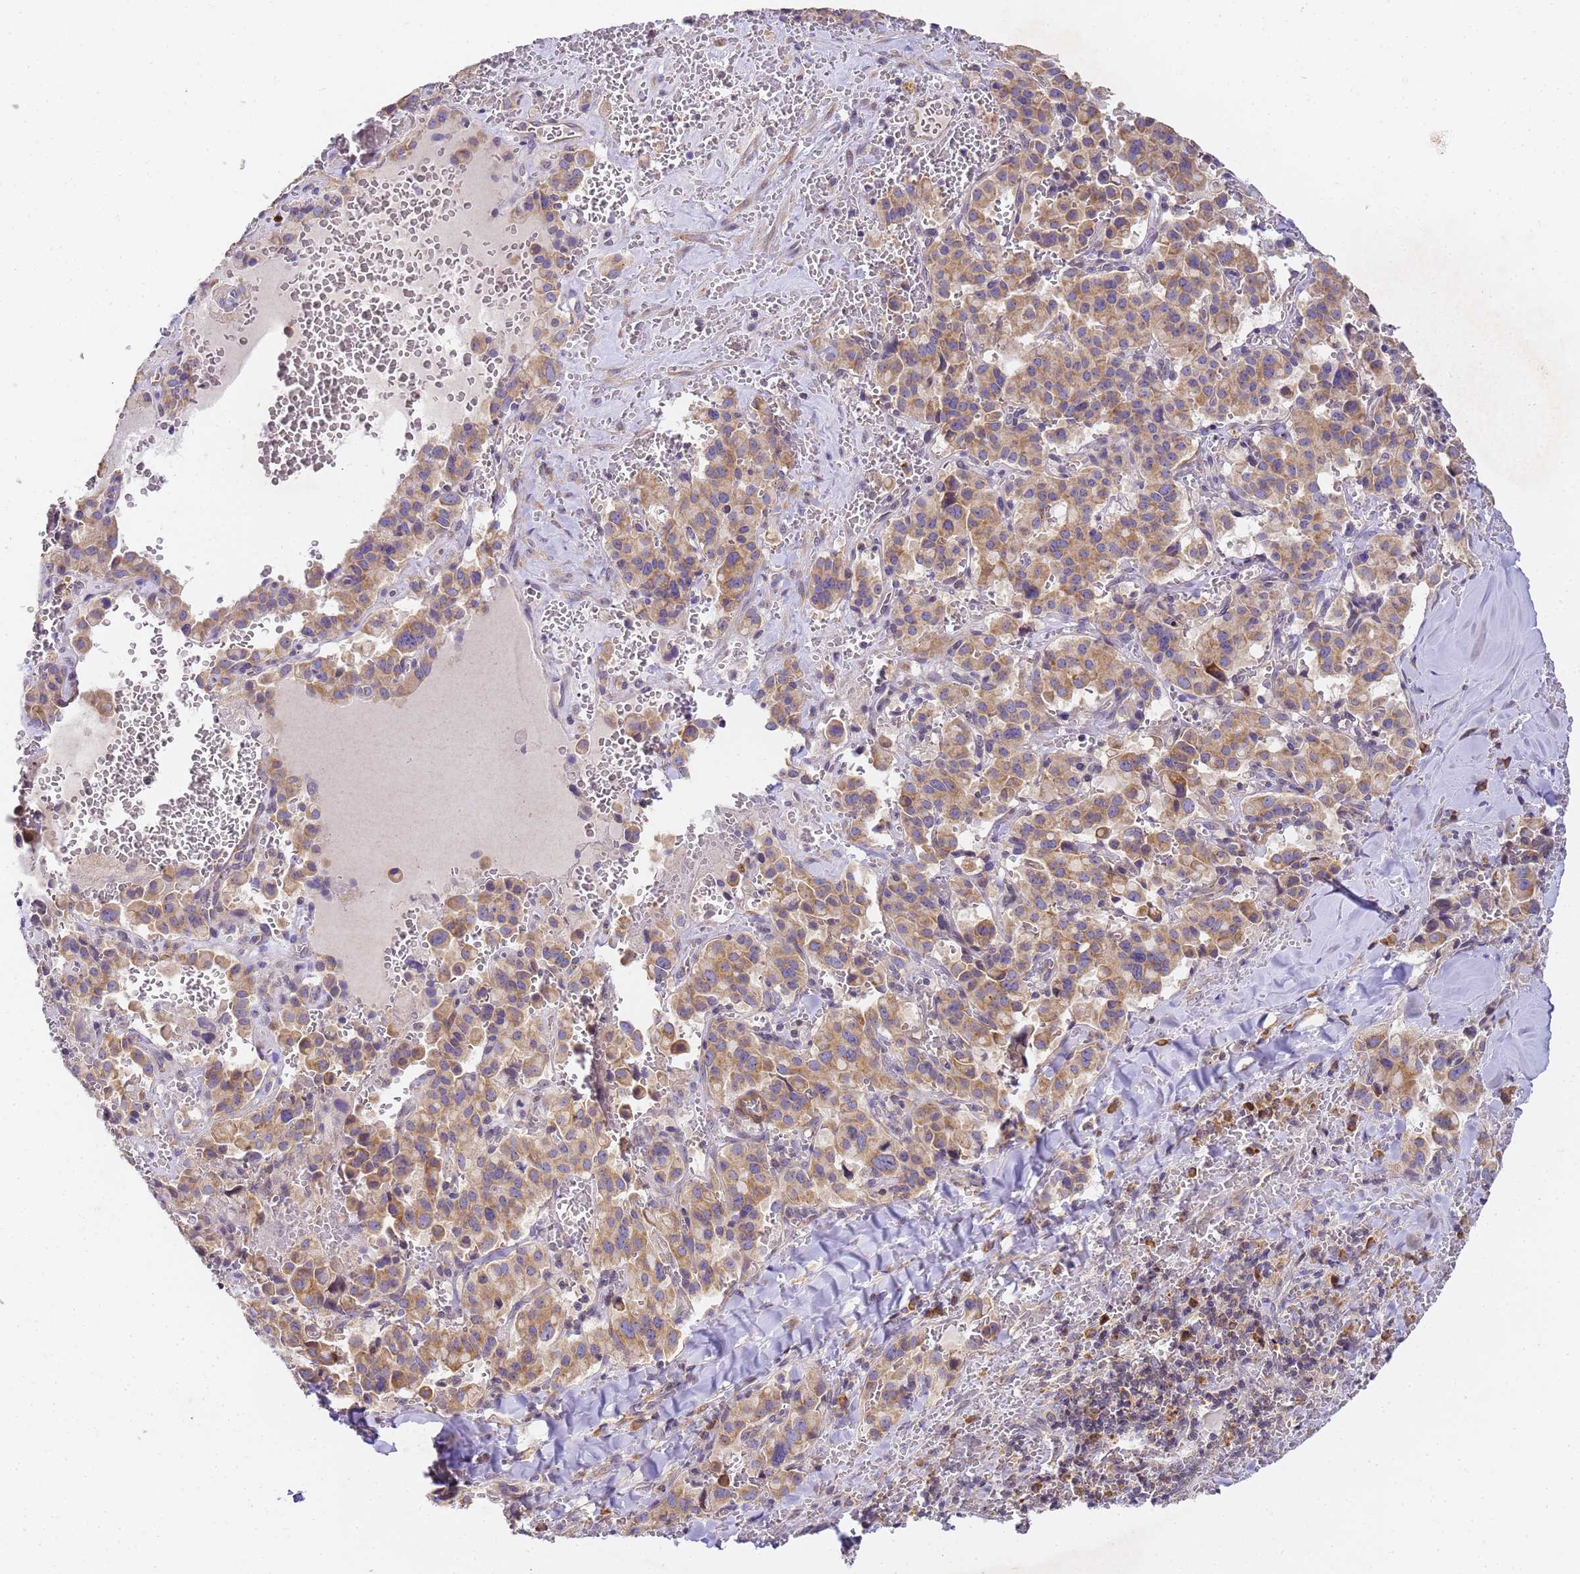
{"staining": {"intensity": "moderate", "quantity": ">75%", "location": "cytoplasmic/membranous"}, "tissue": "pancreatic cancer", "cell_type": "Tumor cells", "image_type": "cancer", "snomed": [{"axis": "morphology", "description": "Adenocarcinoma, NOS"}, {"axis": "topography", "description": "Pancreas"}], "caption": "Moderate cytoplasmic/membranous positivity is identified in approximately >75% of tumor cells in adenocarcinoma (pancreatic). (DAB IHC with brightfield microscopy, high magnification).", "gene": "RPL13A", "patient": {"sex": "male", "age": 65}}